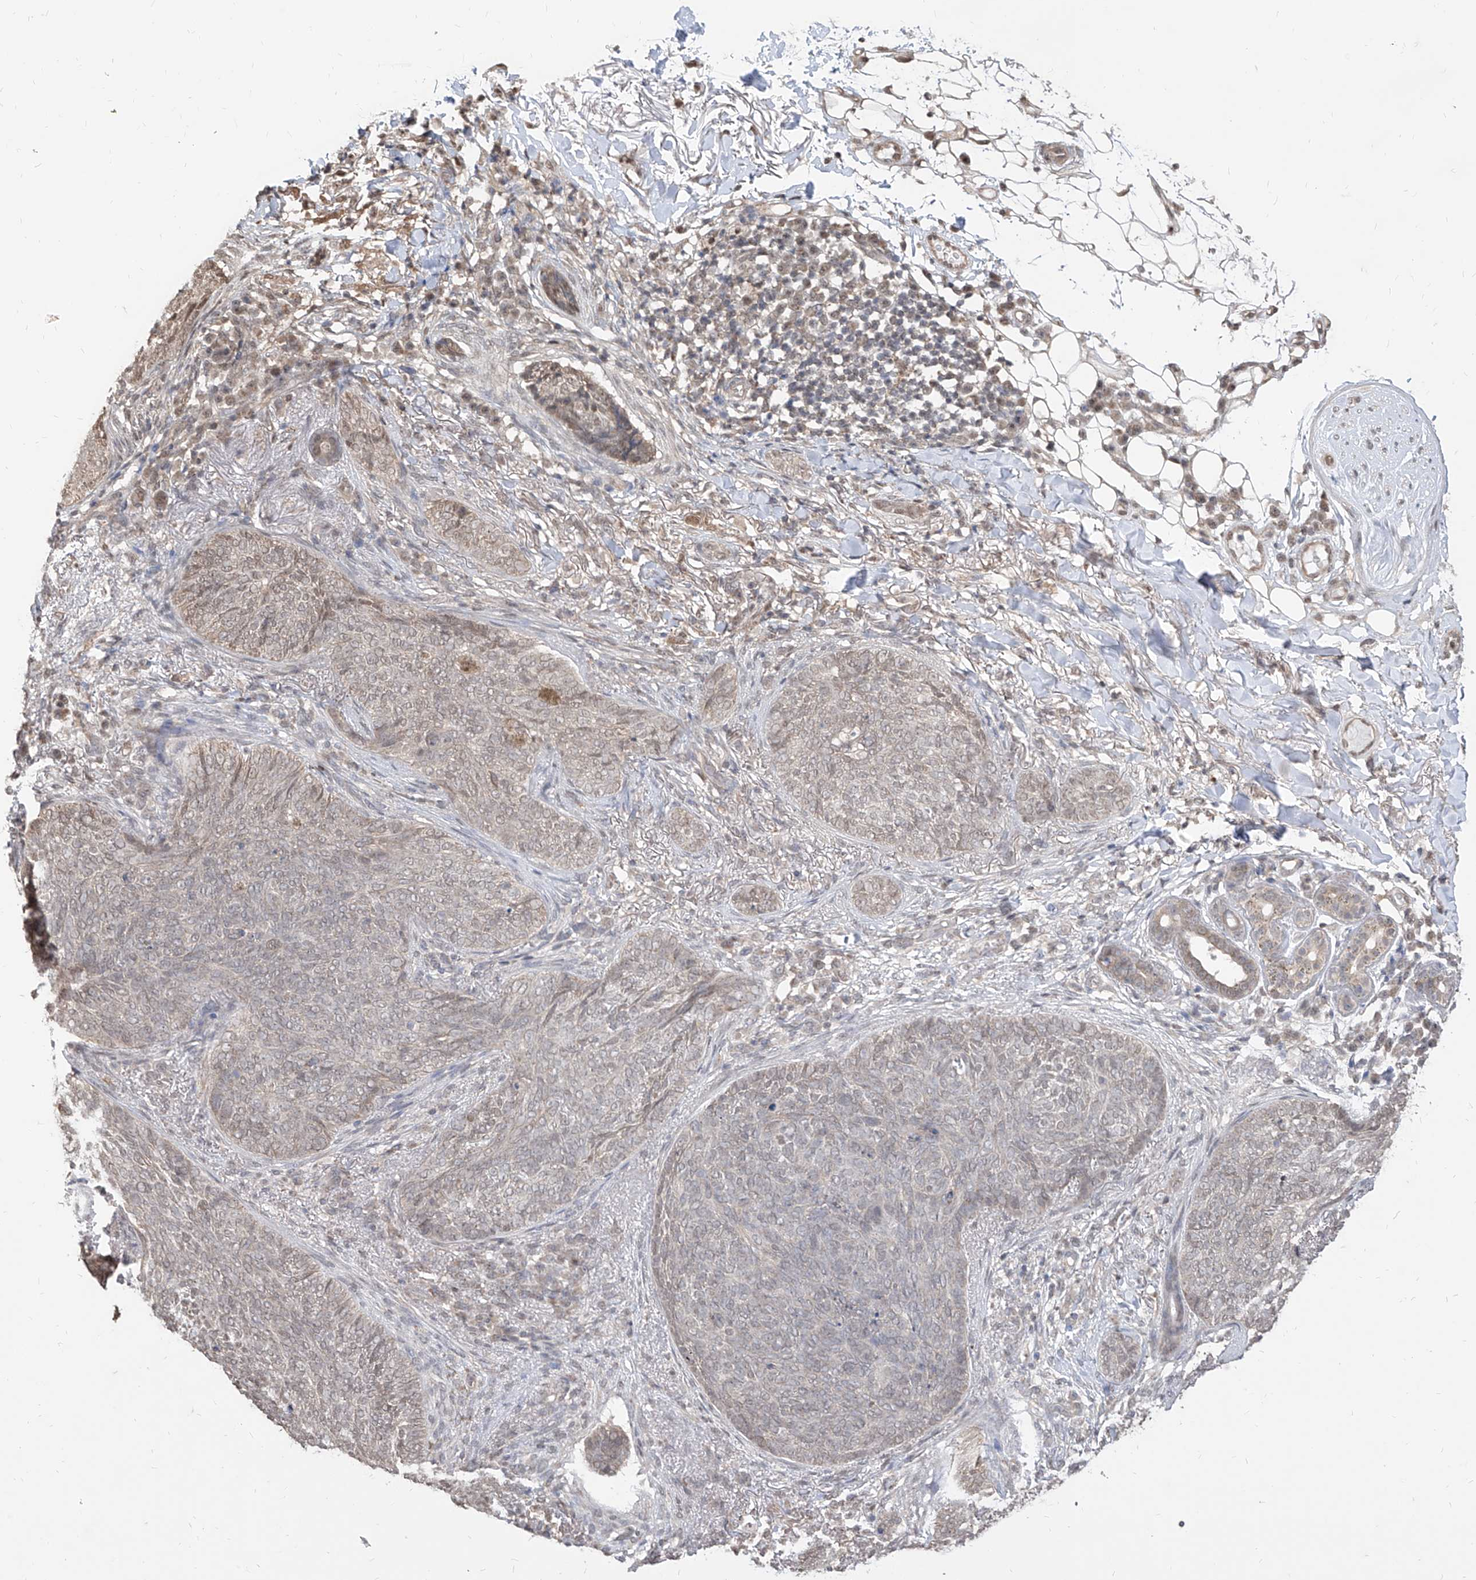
{"staining": {"intensity": "weak", "quantity": "<25%", "location": "cytoplasmic/membranous"}, "tissue": "skin cancer", "cell_type": "Tumor cells", "image_type": "cancer", "snomed": [{"axis": "morphology", "description": "Basal cell carcinoma"}, {"axis": "topography", "description": "Skin"}], "caption": "Immunohistochemical staining of skin basal cell carcinoma demonstrates no significant positivity in tumor cells.", "gene": "C8orf82", "patient": {"sex": "male", "age": 85}}